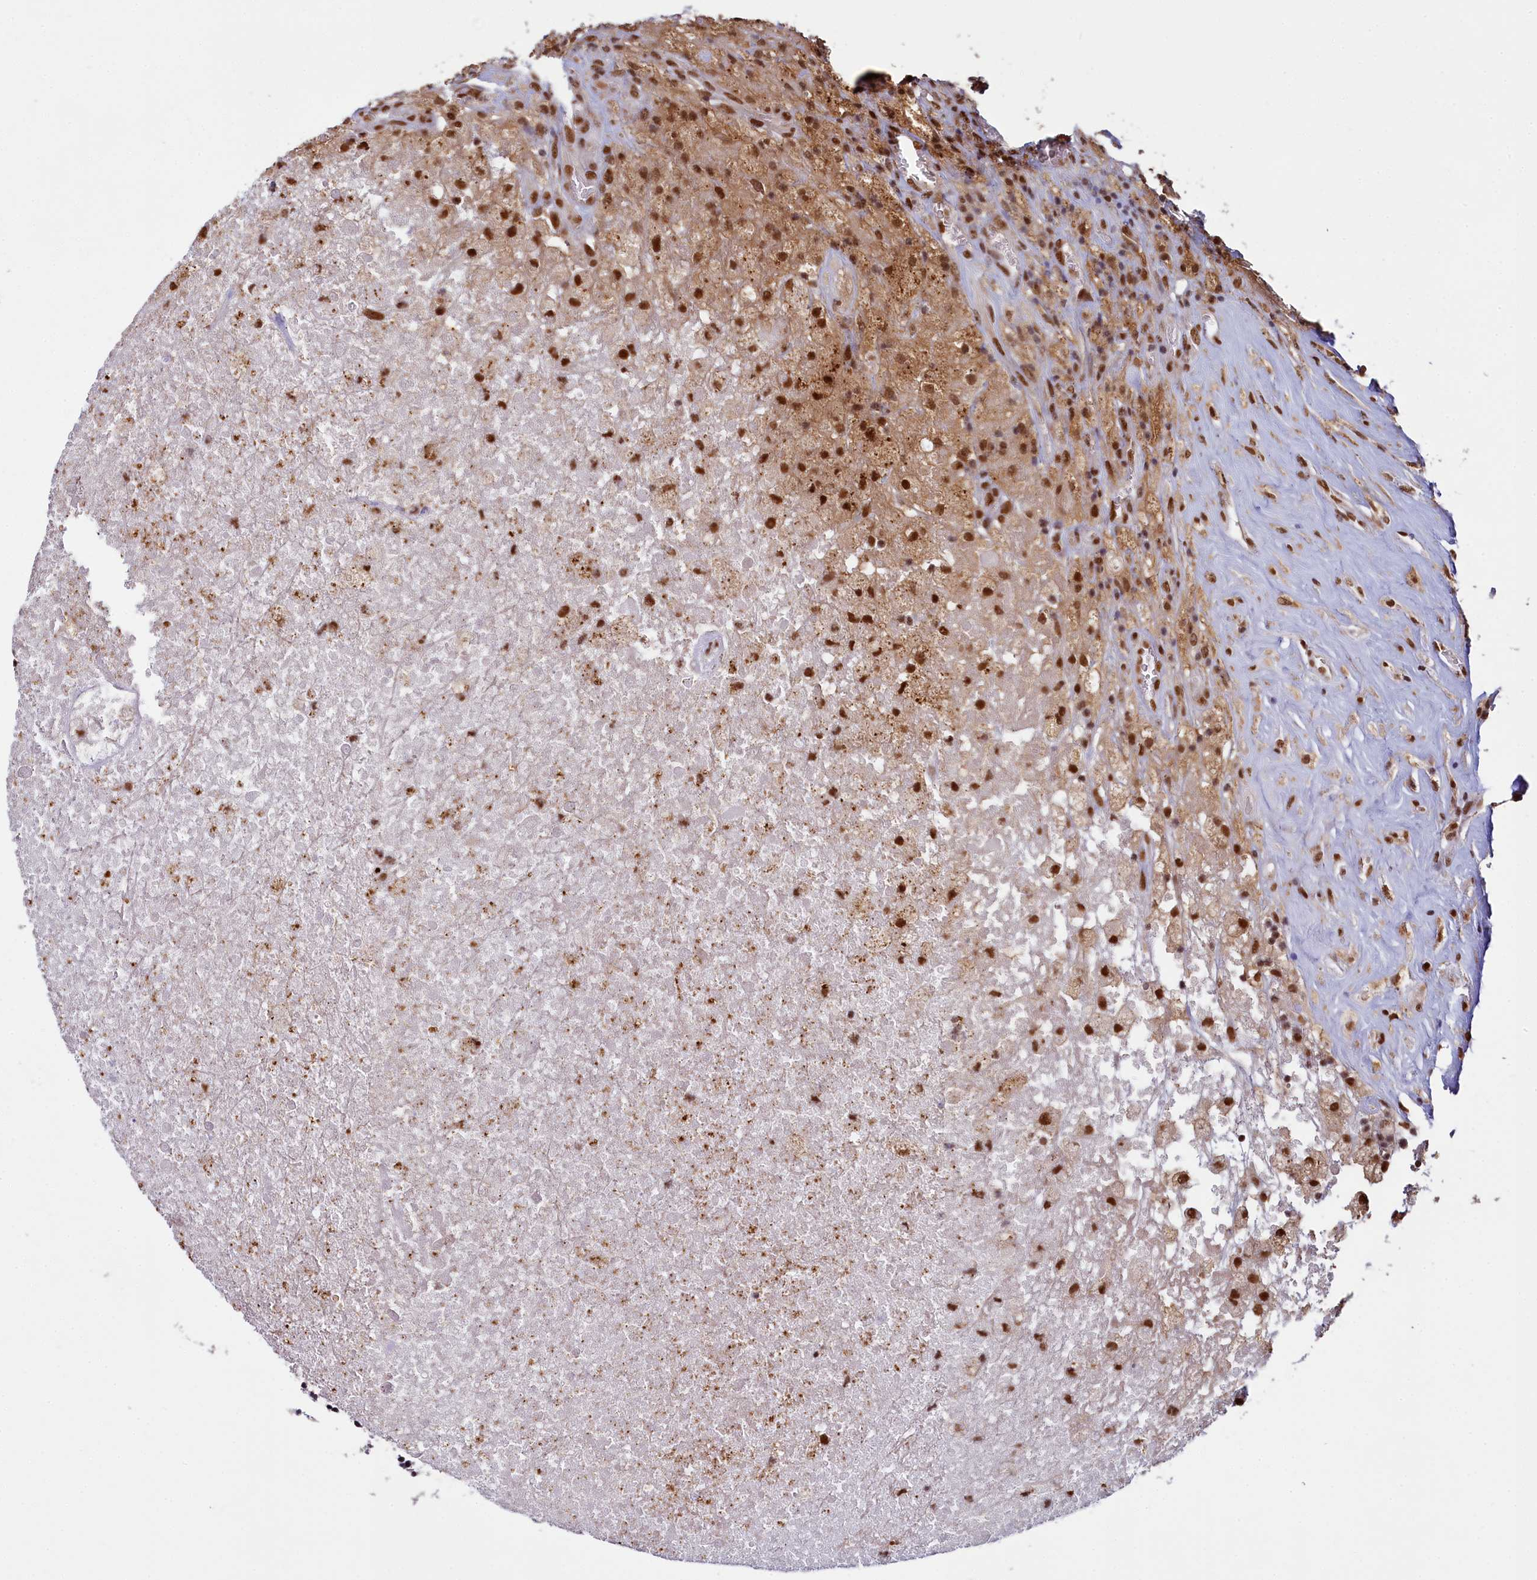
{"staining": {"intensity": "moderate", "quantity": ">75%", "location": "nuclear"}, "tissue": "glioma", "cell_type": "Tumor cells", "image_type": "cancer", "snomed": [{"axis": "morphology", "description": "Glioma, malignant, High grade"}, {"axis": "topography", "description": "Brain"}], "caption": "The image demonstrates a brown stain indicating the presence of a protein in the nuclear of tumor cells in high-grade glioma (malignant). (Brightfield microscopy of DAB IHC at high magnification).", "gene": "PPHLN1", "patient": {"sex": "male", "age": 69}}